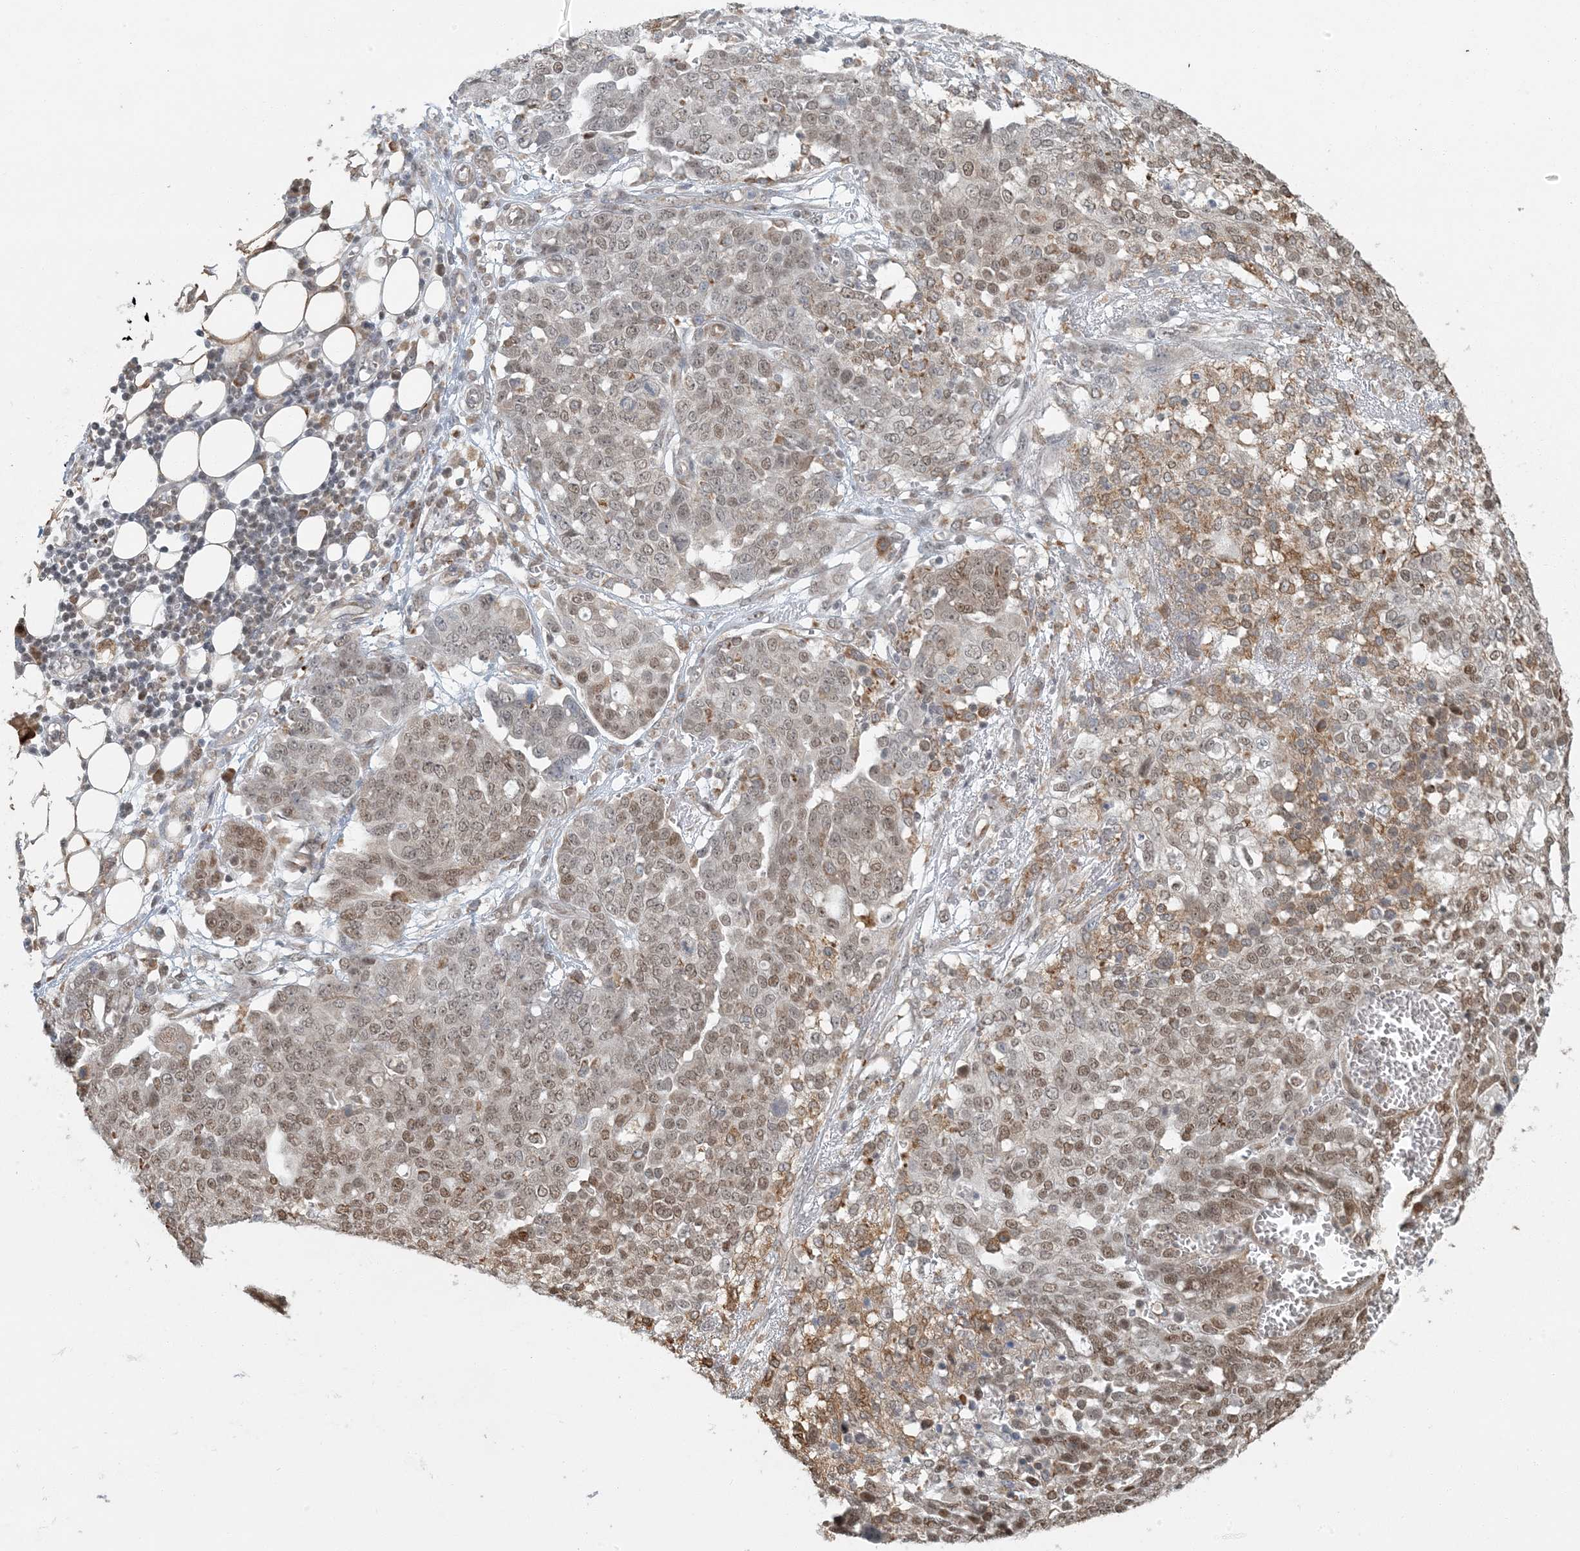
{"staining": {"intensity": "moderate", "quantity": ">75%", "location": "nuclear"}, "tissue": "ovarian cancer", "cell_type": "Tumor cells", "image_type": "cancer", "snomed": [{"axis": "morphology", "description": "Cystadenocarcinoma, serous, NOS"}, {"axis": "topography", "description": "Soft tissue"}, {"axis": "topography", "description": "Ovary"}], "caption": "Immunohistochemical staining of serous cystadenocarcinoma (ovarian) displays medium levels of moderate nuclear protein staining in about >75% of tumor cells.", "gene": "AK9", "patient": {"sex": "female", "age": 57}}